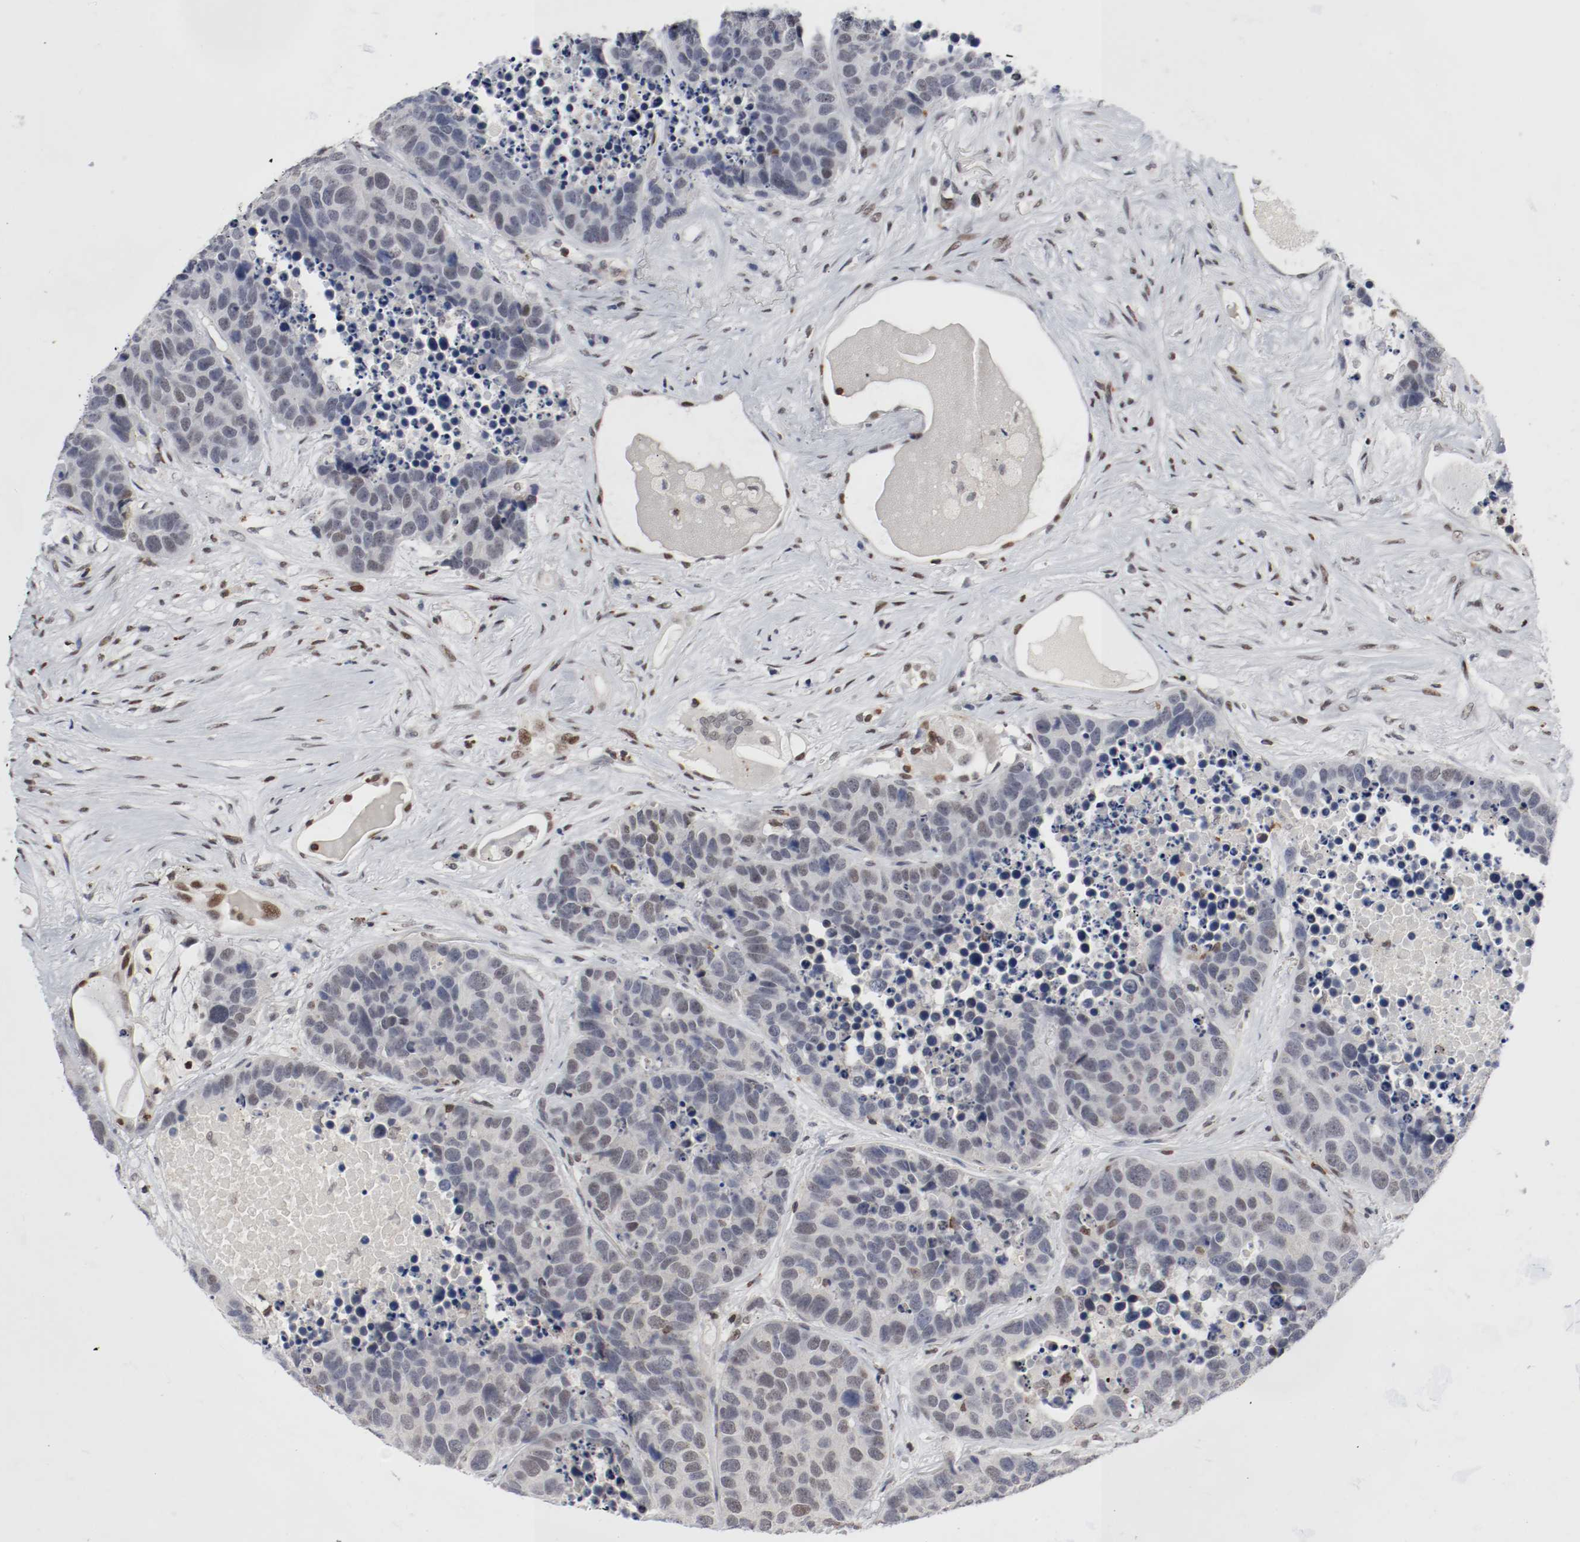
{"staining": {"intensity": "weak", "quantity": "<25%", "location": "nuclear"}, "tissue": "carcinoid", "cell_type": "Tumor cells", "image_type": "cancer", "snomed": [{"axis": "morphology", "description": "Carcinoid, malignant, NOS"}, {"axis": "topography", "description": "Lung"}], "caption": "IHC of carcinoid shows no expression in tumor cells.", "gene": "JUND", "patient": {"sex": "male", "age": 60}}